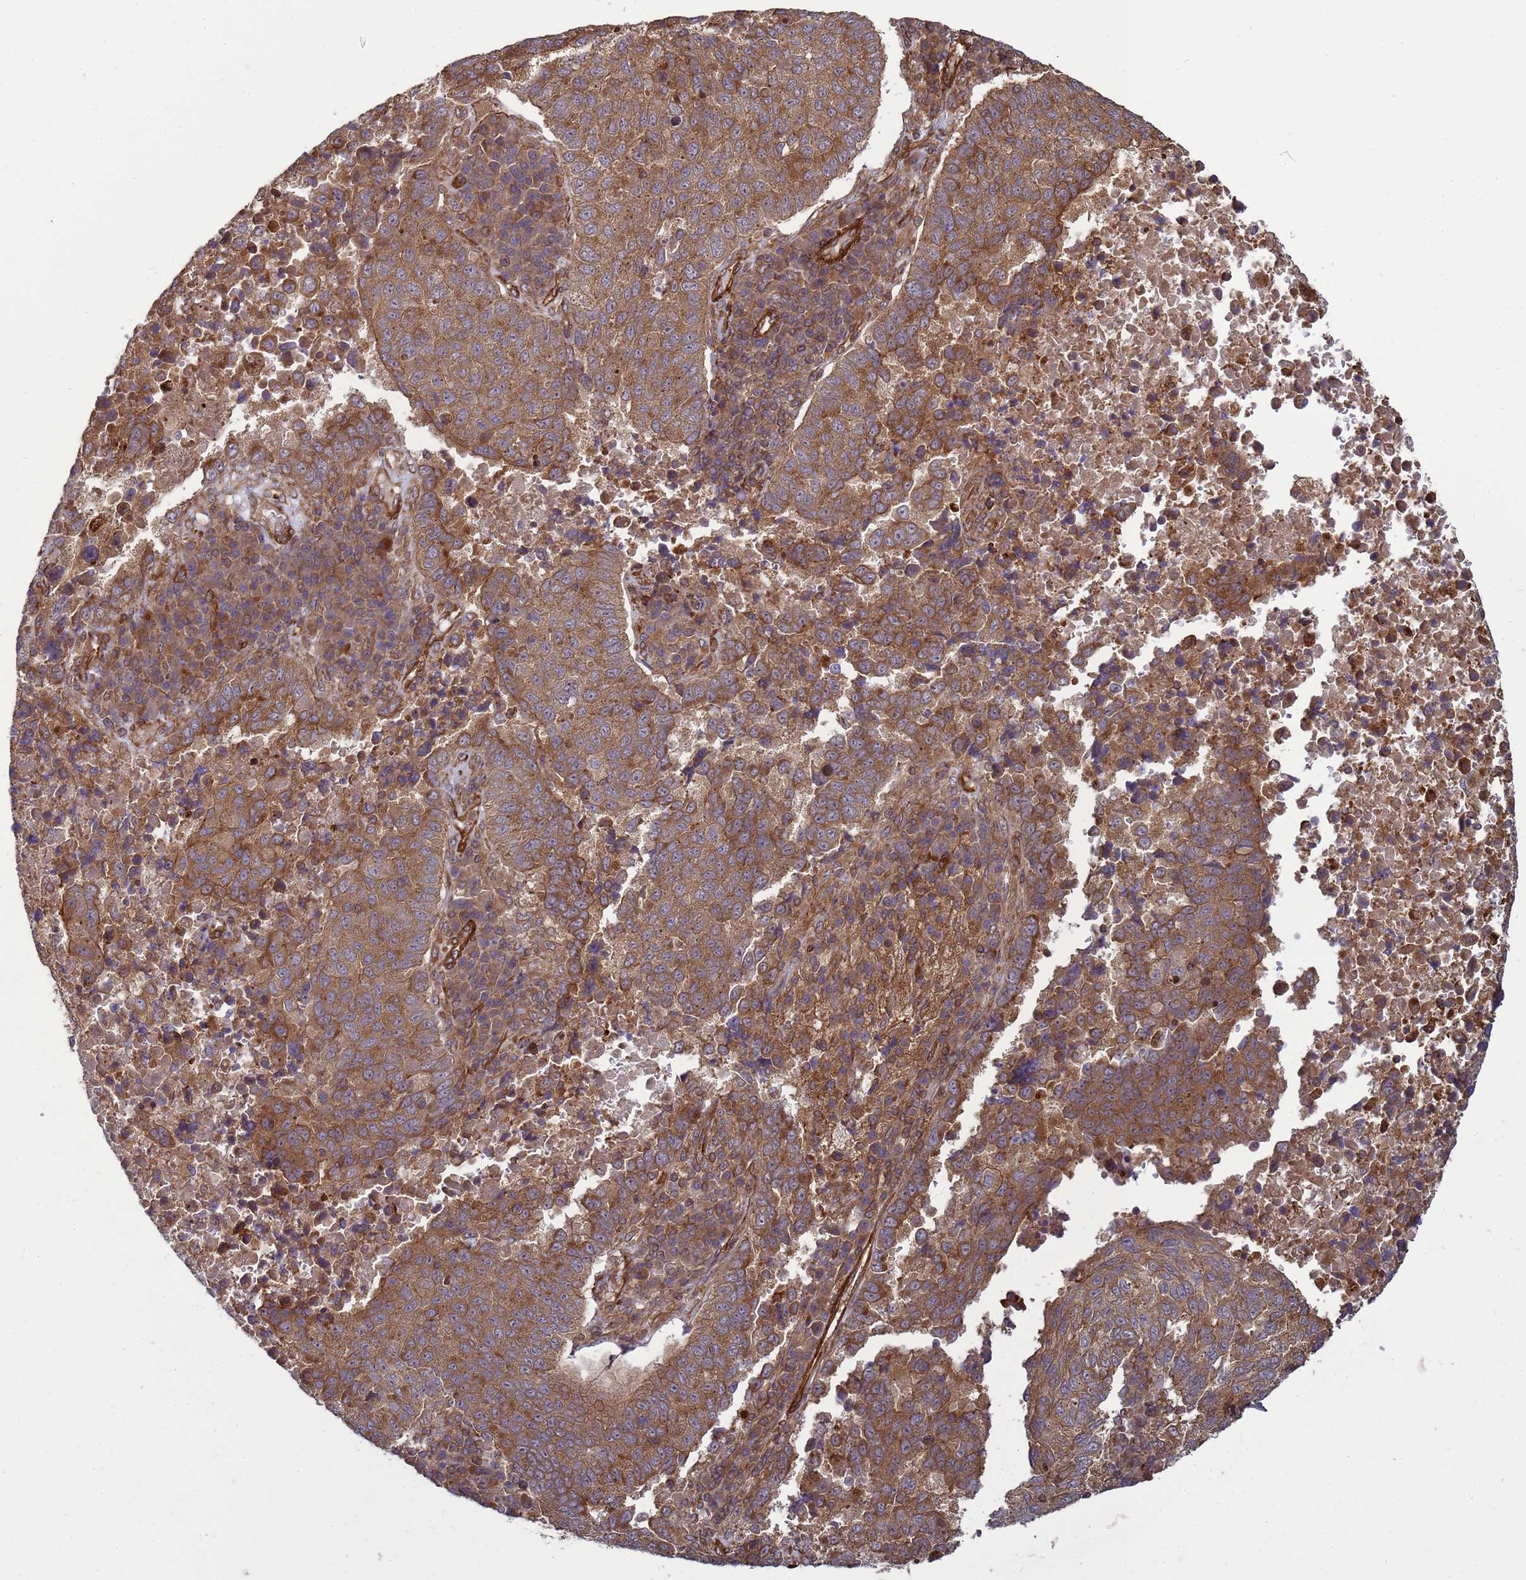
{"staining": {"intensity": "moderate", "quantity": ">75%", "location": "cytoplasmic/membranous"}, "tissue": "lung cancer", "cell_type": "Tumor cells", "image_type": "cancer", "snomed": [{"axis": "morphology", "description": "Squamous cell carcinoma, NOS"}, {"axis": "topography", "description": "Lung"}], "caption": "Human lung cancer (squamous cell carcinoma) stained for a protein (brown) shows moderate cytoplasmic/membranous positive positivity in about >75% of tumor cells.", "gene": "CNOT1", "patient": {"sex": "male", "age": 73}}